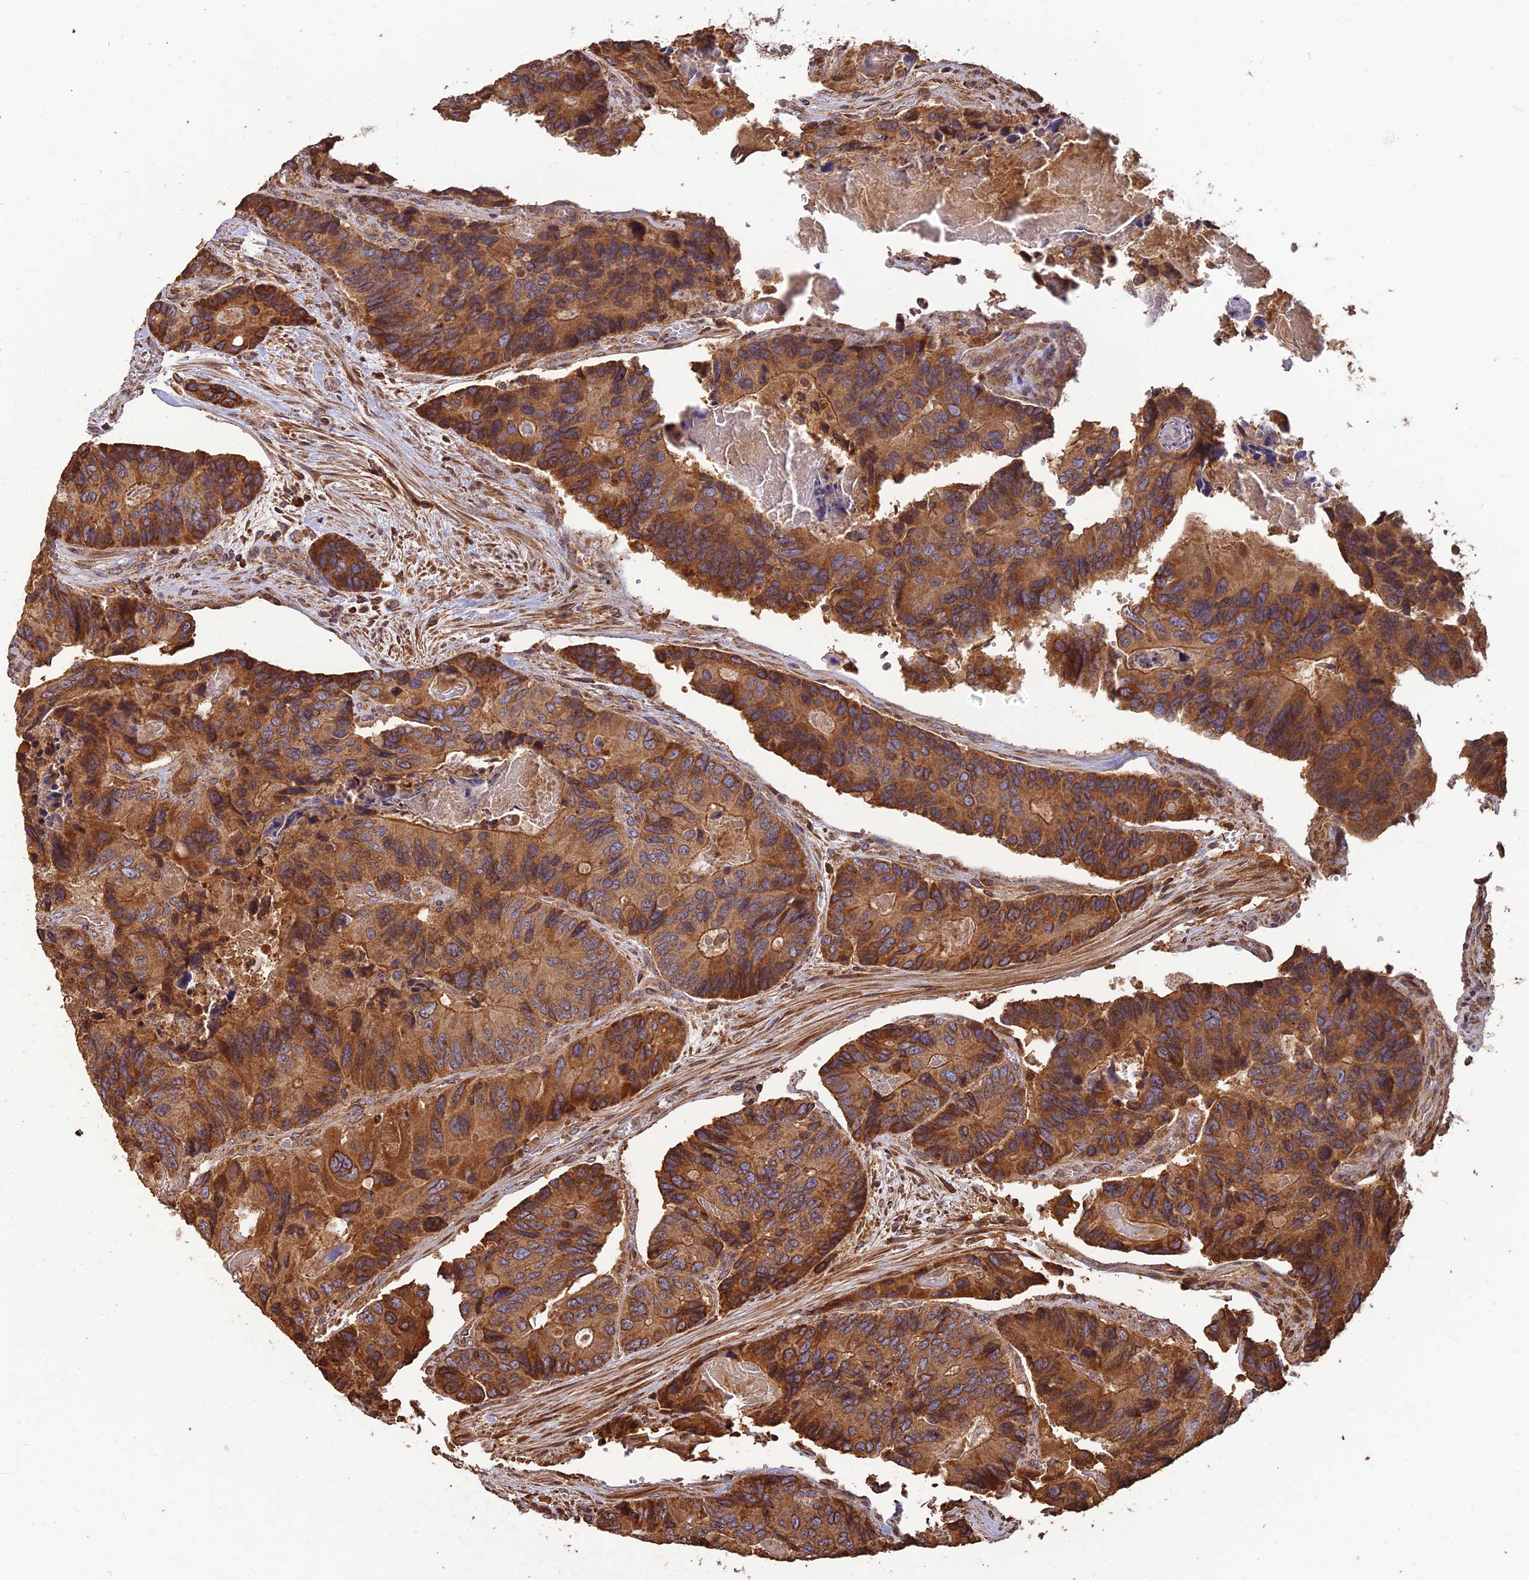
{"staining": {"intensity": "moderate", "quantity": ">75%", "location": "cytoplasmic/membranous"}, "tissue": "colorectal cancer", "cell_type": "Tumor cells", "image_type": "cancer", "snomed": [{"axis": "morphology", "description": "Adenocarcinoma, NOS"}, {"axis": "topography", "description": "Colon"}], "caption": "Protein expression analysis of human adenocarcinoma (colorectal) reveals moderate cytoplasmic/membranous staining in about >75% of tumor cells.", "gene": "CORO1C", "patient": {"sex": "male", "age": 84}}